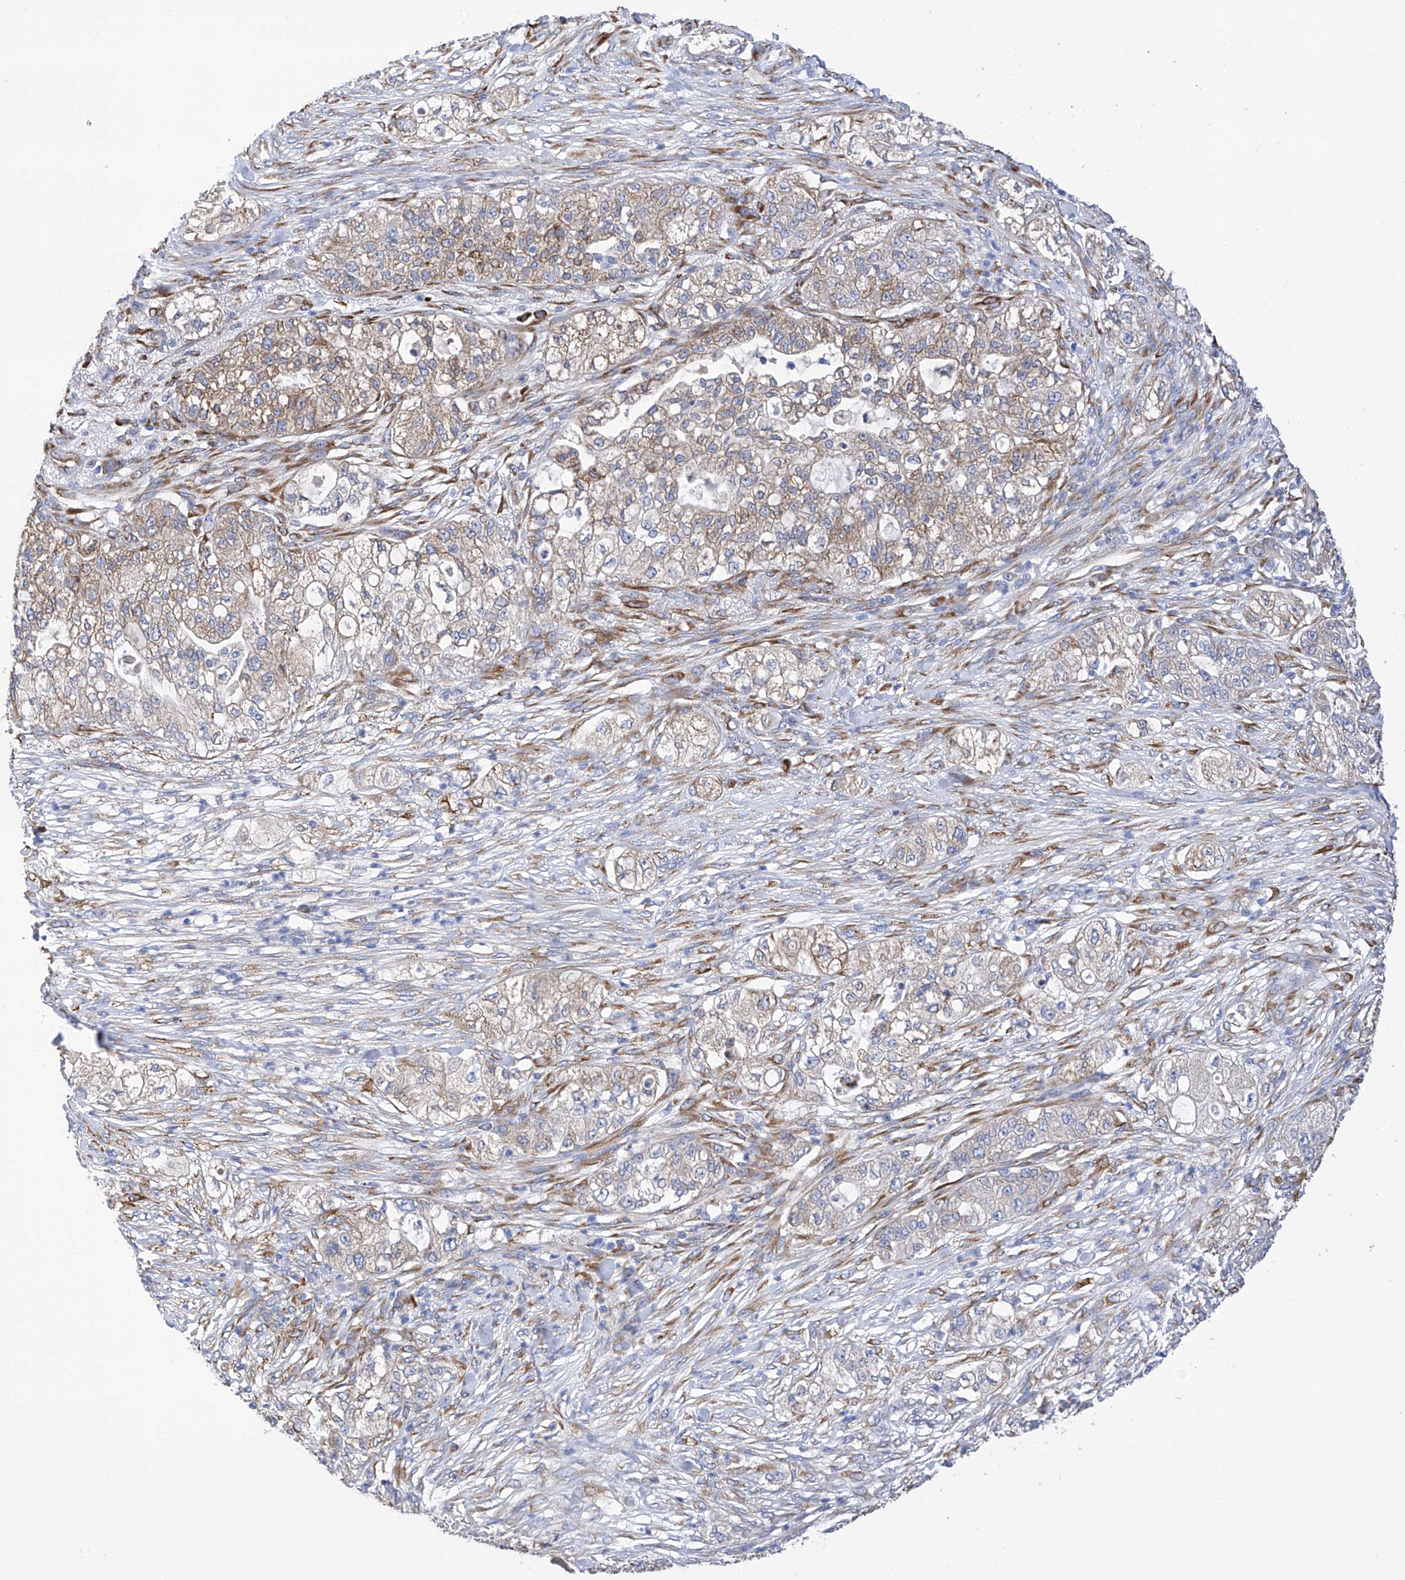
{"staining": {"intensity": "weak", "quantity": "<25%", "location": "cytoplasmic/membranous"}, "tissue": "pancreatic cancer", "cell_type": "Tumor cells", "image_type": "cancer", "snomed": [{"axis": "morphology", "description": "Adenocarcinoma, NOS"}, {"axis": "topography", "description": "Pancreas"}], "caption": "Immunohistochemical staining of pancreatic adenocarcinoma exhibits no significant staining in tumor cells.", "gene": "PDIA5", "patient": {"sex": "female", "age": 78}}